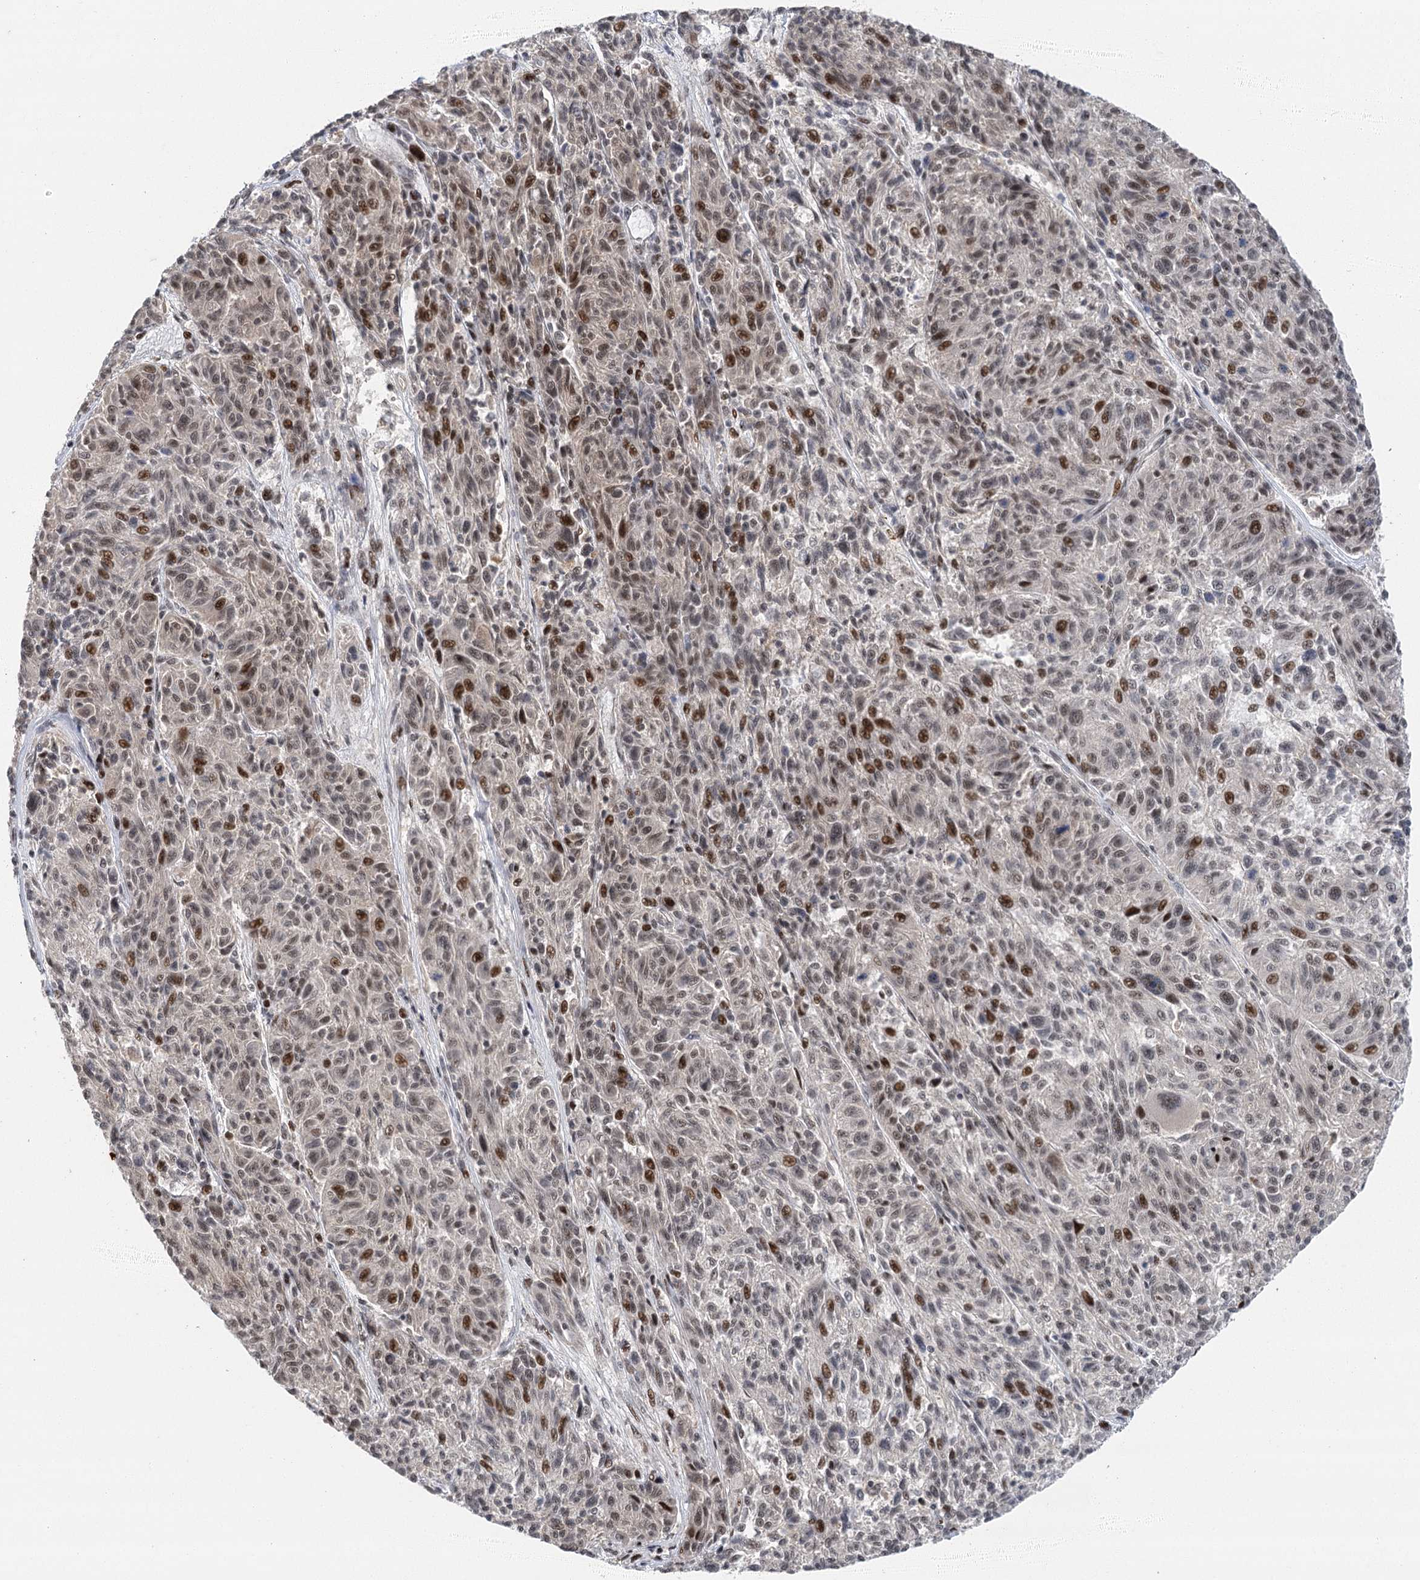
{"staining": {"intensity": "strong", "quantity": "<25%", "location": "nuclear"}, "tissue": "melanoma", "cell_type": "Tumor cells", "image_type": "cancer", "snomed": [{"axis": "morphology", "description": "Malignant melanoma, NOS"}, {"axis": "topography", "description": "Skin"}], "caption": "Malignant melanoma tissue displays strong nuclear expression in approximately <25% of tumor cells", "gene": "IL11RA", "patient": {"sex": "male", "age": 53}}